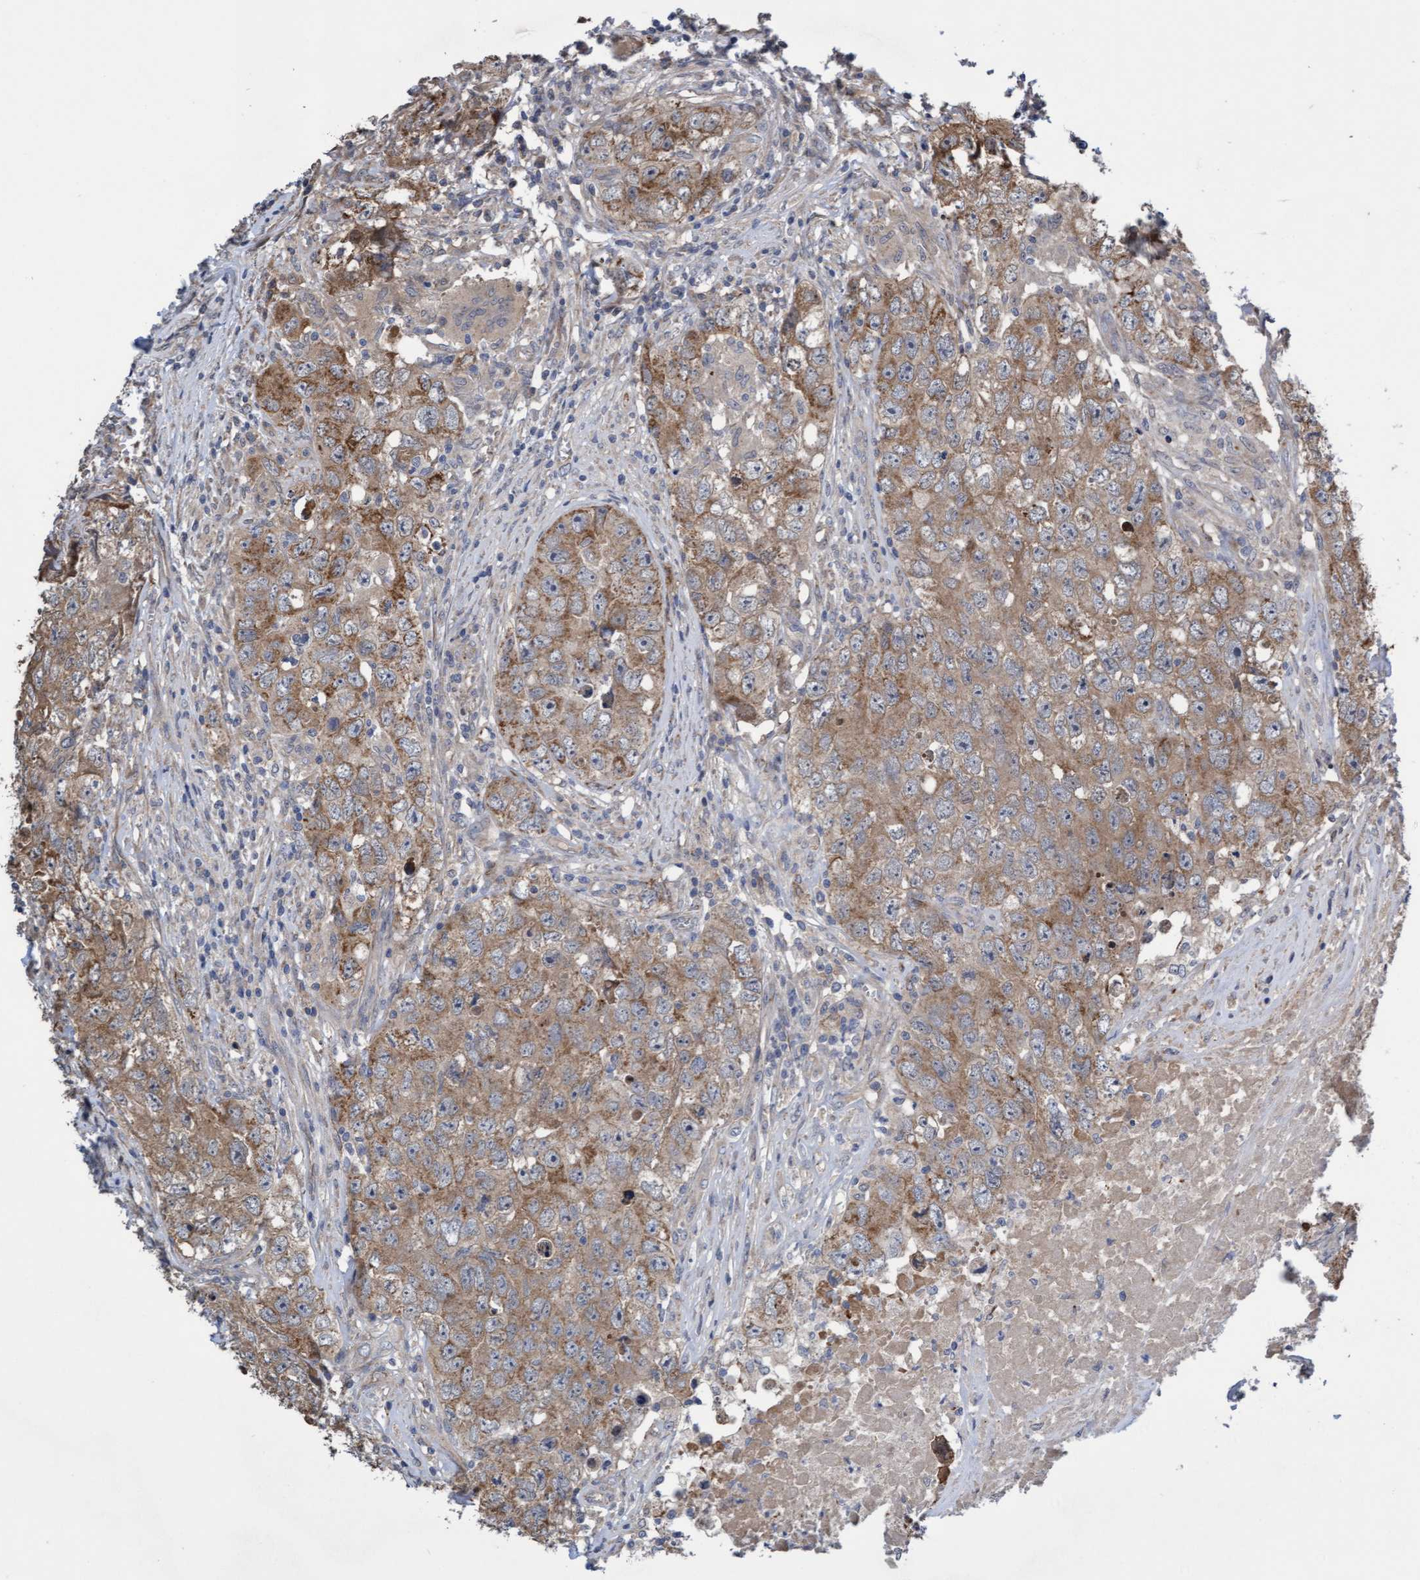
{"staining": {"intensity": "moderate", "quantity": ">75%", "location": "cytoplasmic/membranous"}, "tissue": "testis cancer", "cell_type": "Tumor cells", "image_type": "cancer", "snomed": [{"axis": "morphology", "description": "Seminoma, NOS"}, {"axis": "morphology", "description": "Carcinoma, Embryonal, NOS"}, {"axis": "topography", "description": "Testis"}], "caption": "A photomicrograph of testis seminoma stained for a protein exhibits moderate cytoplasmic/membranous brown staining in tumor cells. Using DAB (brown) and hematoxylin (blue) stains, captured at high magnification using brightfield microscopy.", "gene": "ITFG1", "patient": {"sex": "male", "age": 43}}